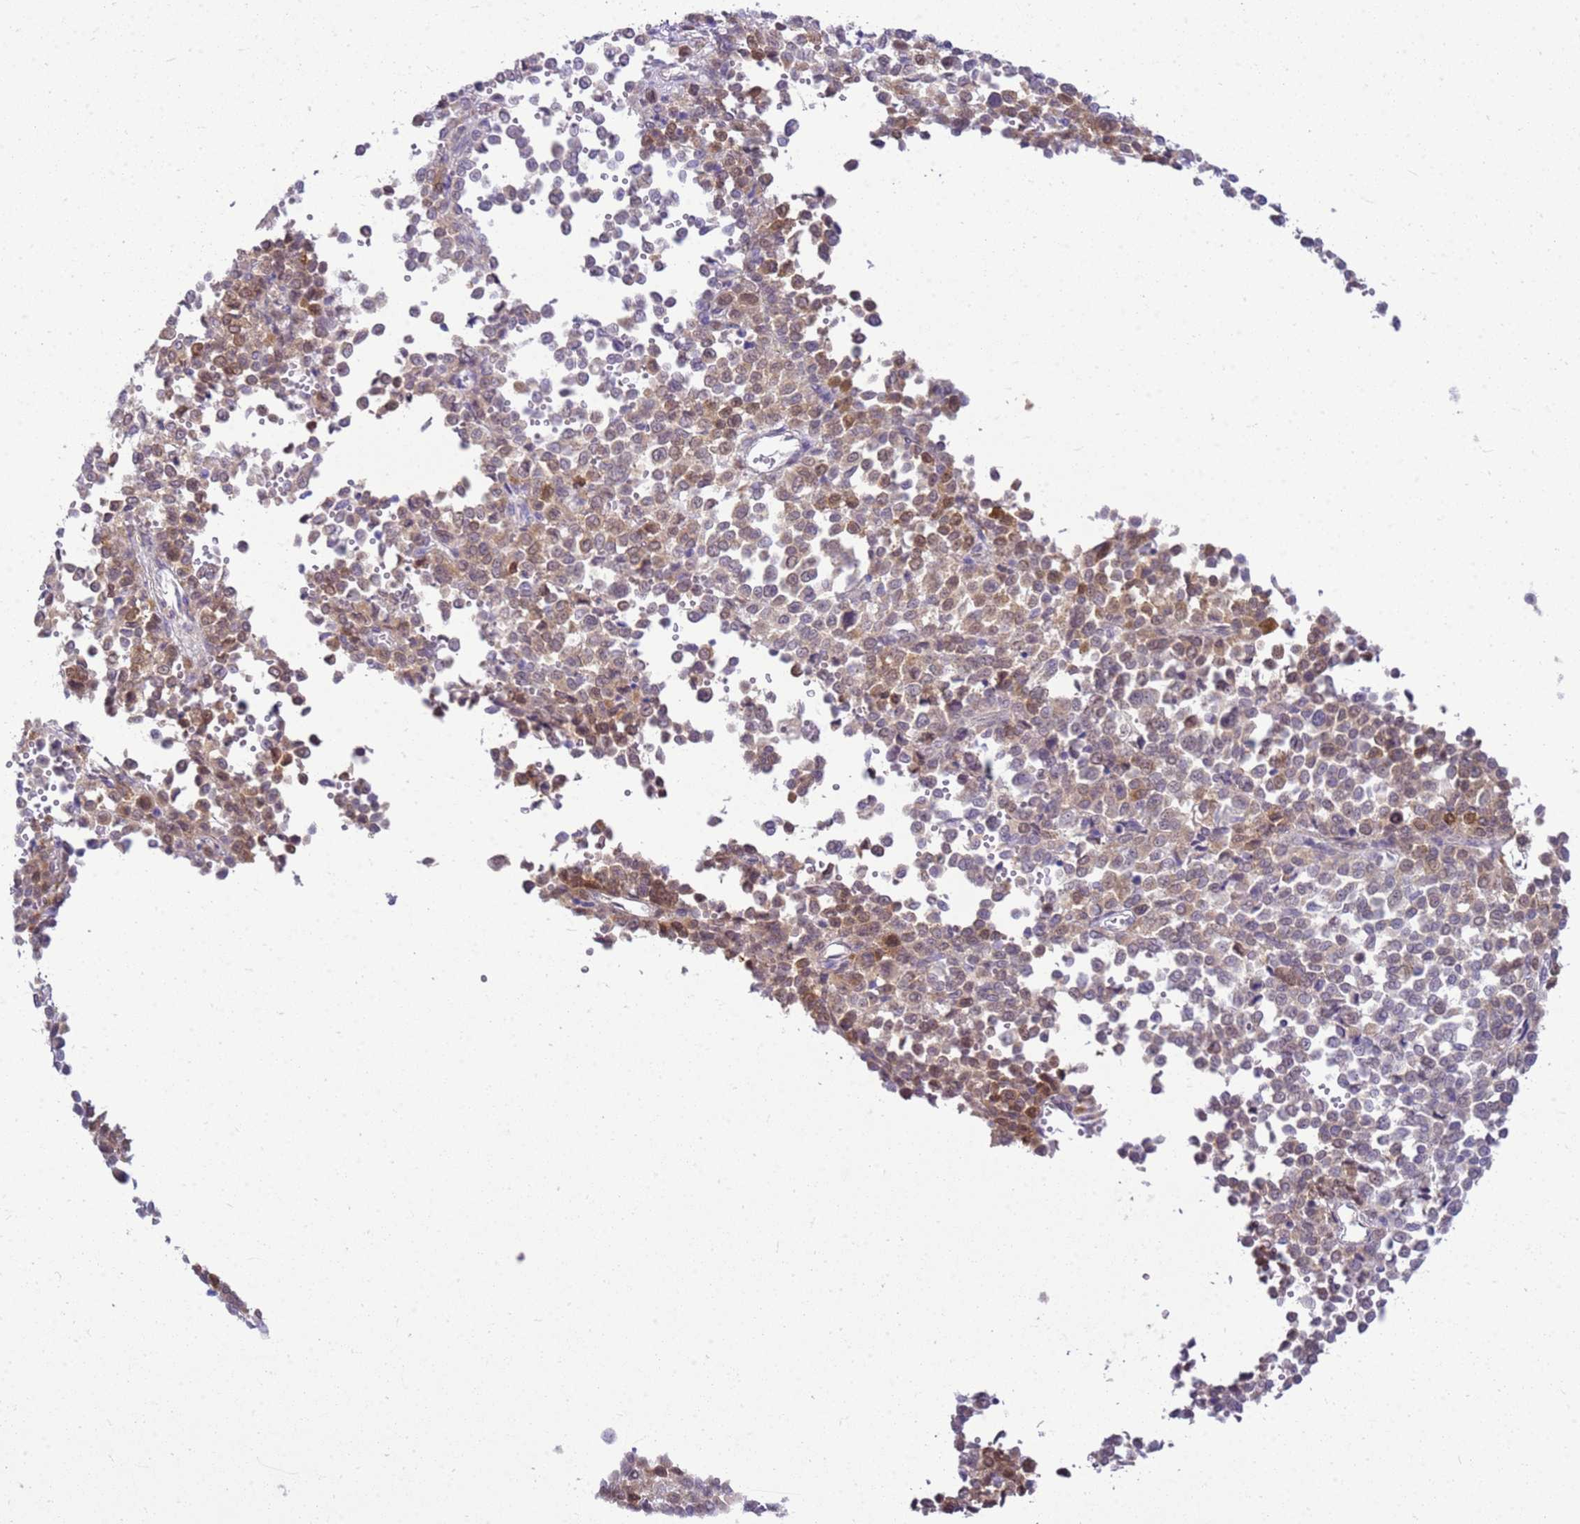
{"staining": {"intensity": "moderate", "quantity": ">75%", "location": "cytoplasmic/membranous"}, "tissue": "melanoma", "cell_type": "Tumor cells", "image_type": "cancer", "snomed": [{"axis": "morphology", "description": "Malignant melanoma, Metastatic site"}, {"axis": "topography", "description": "Pancreas"}], "caption": "This micrograph exhibits malignant melanoma (metastatic site) stained with IHC to label a protein in brown. The cytoplasmic/membranous of tumor cells show moderate positivity for the protein. Nuclei are counter-stained blue.", "gene": "HSPB1", "patient": {"sex": "female", "age": 30}}